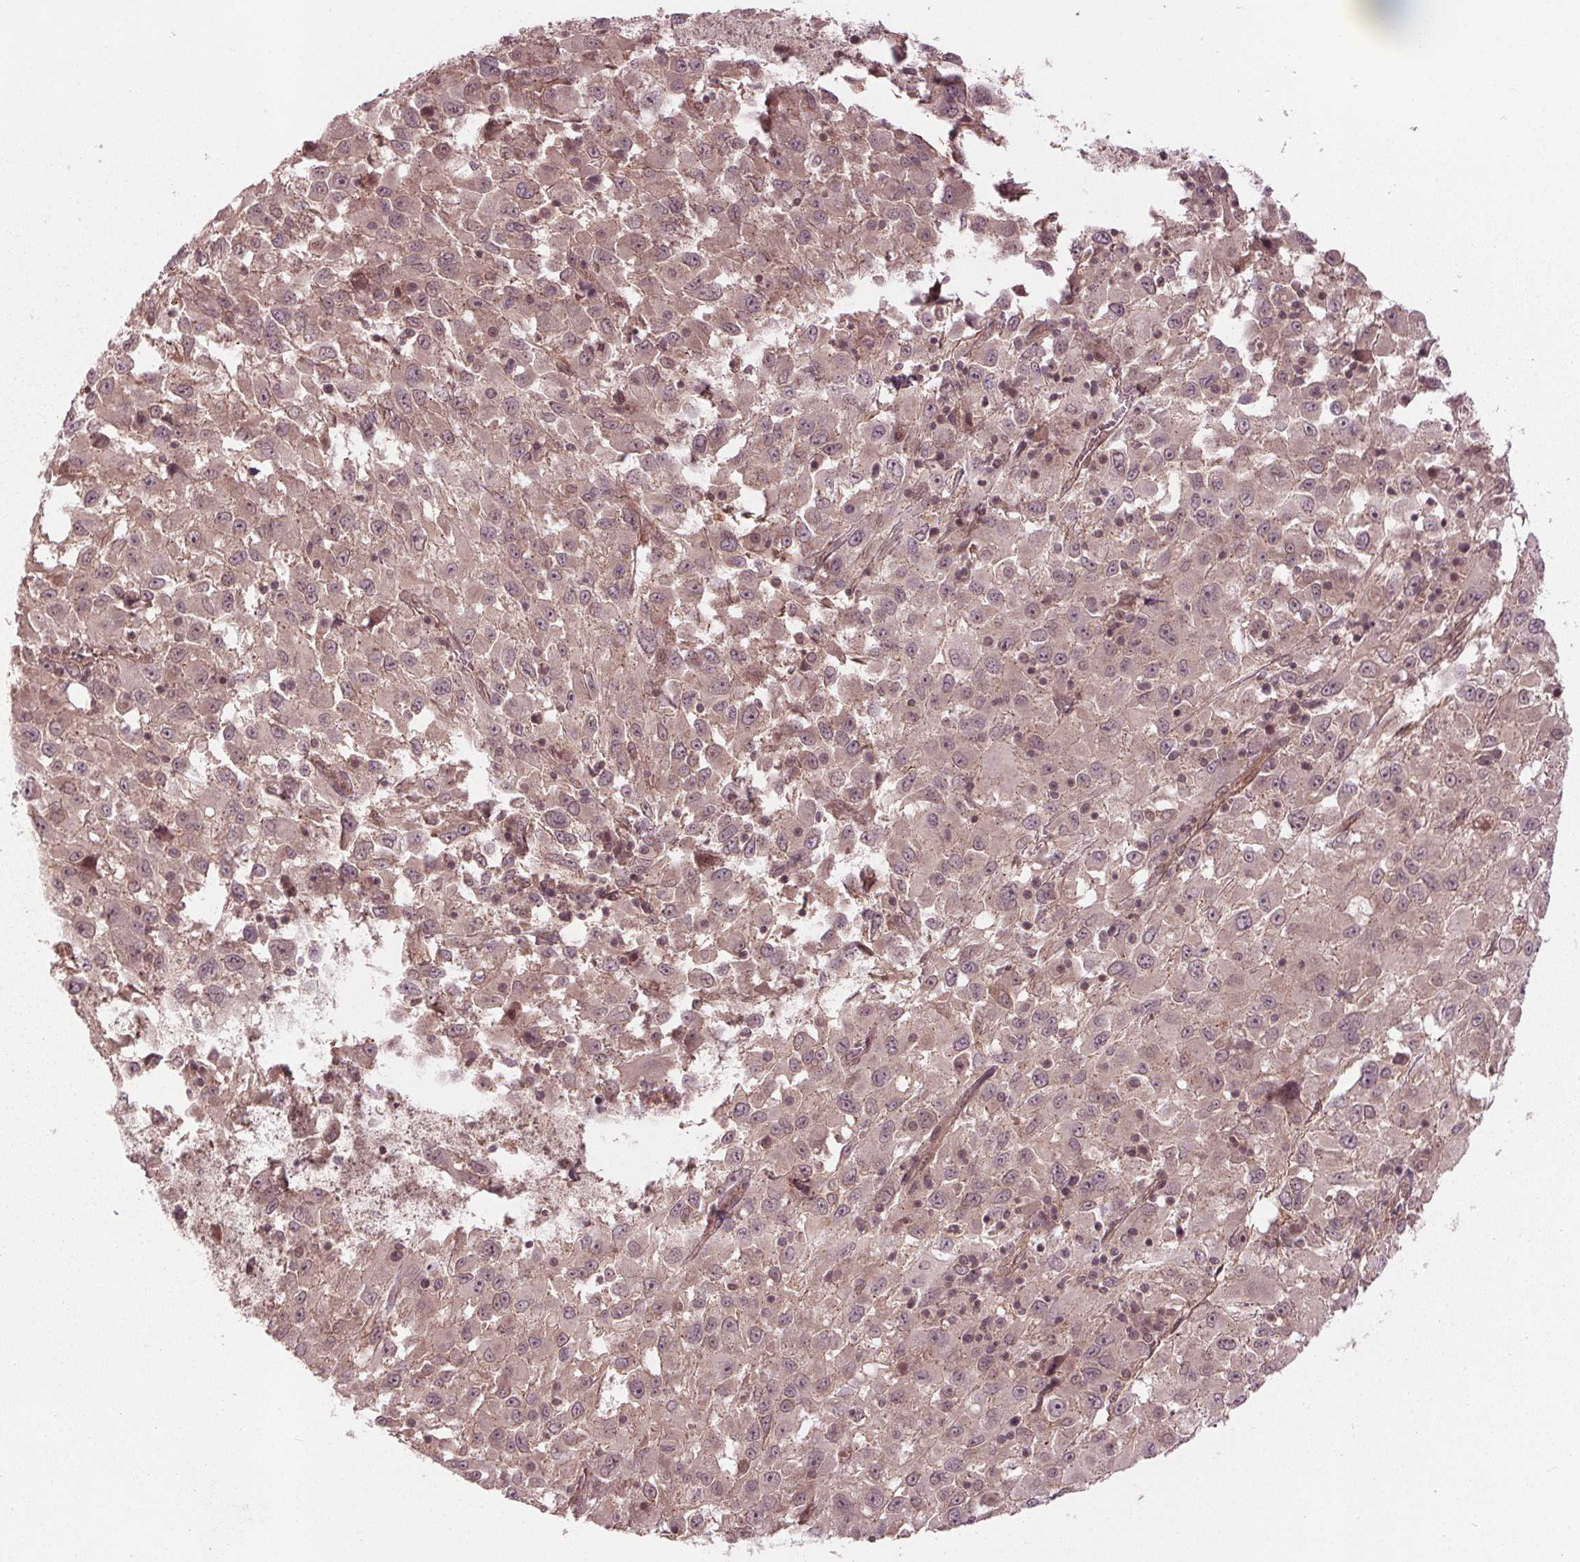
{"staining": {"intensity": "weak", "quantity": "<25%", "location": "nuclear"}, "tissue": "melanoma", "cell_type": "Tumor cells", "image_type": "cancer", "snomed": [{"axis": "morphology", "description": "Malignant melanoma, Metastatic site"}, {"axis": "topography", "description": "Soft tissue"}], "caption": "The immunohistochemistry (IHC) photomicrograph has no significant positivity in tumor cells of melanoma tissue.", "gene": "BTBD1", "patient": {"sex": "male", "age": 50}}